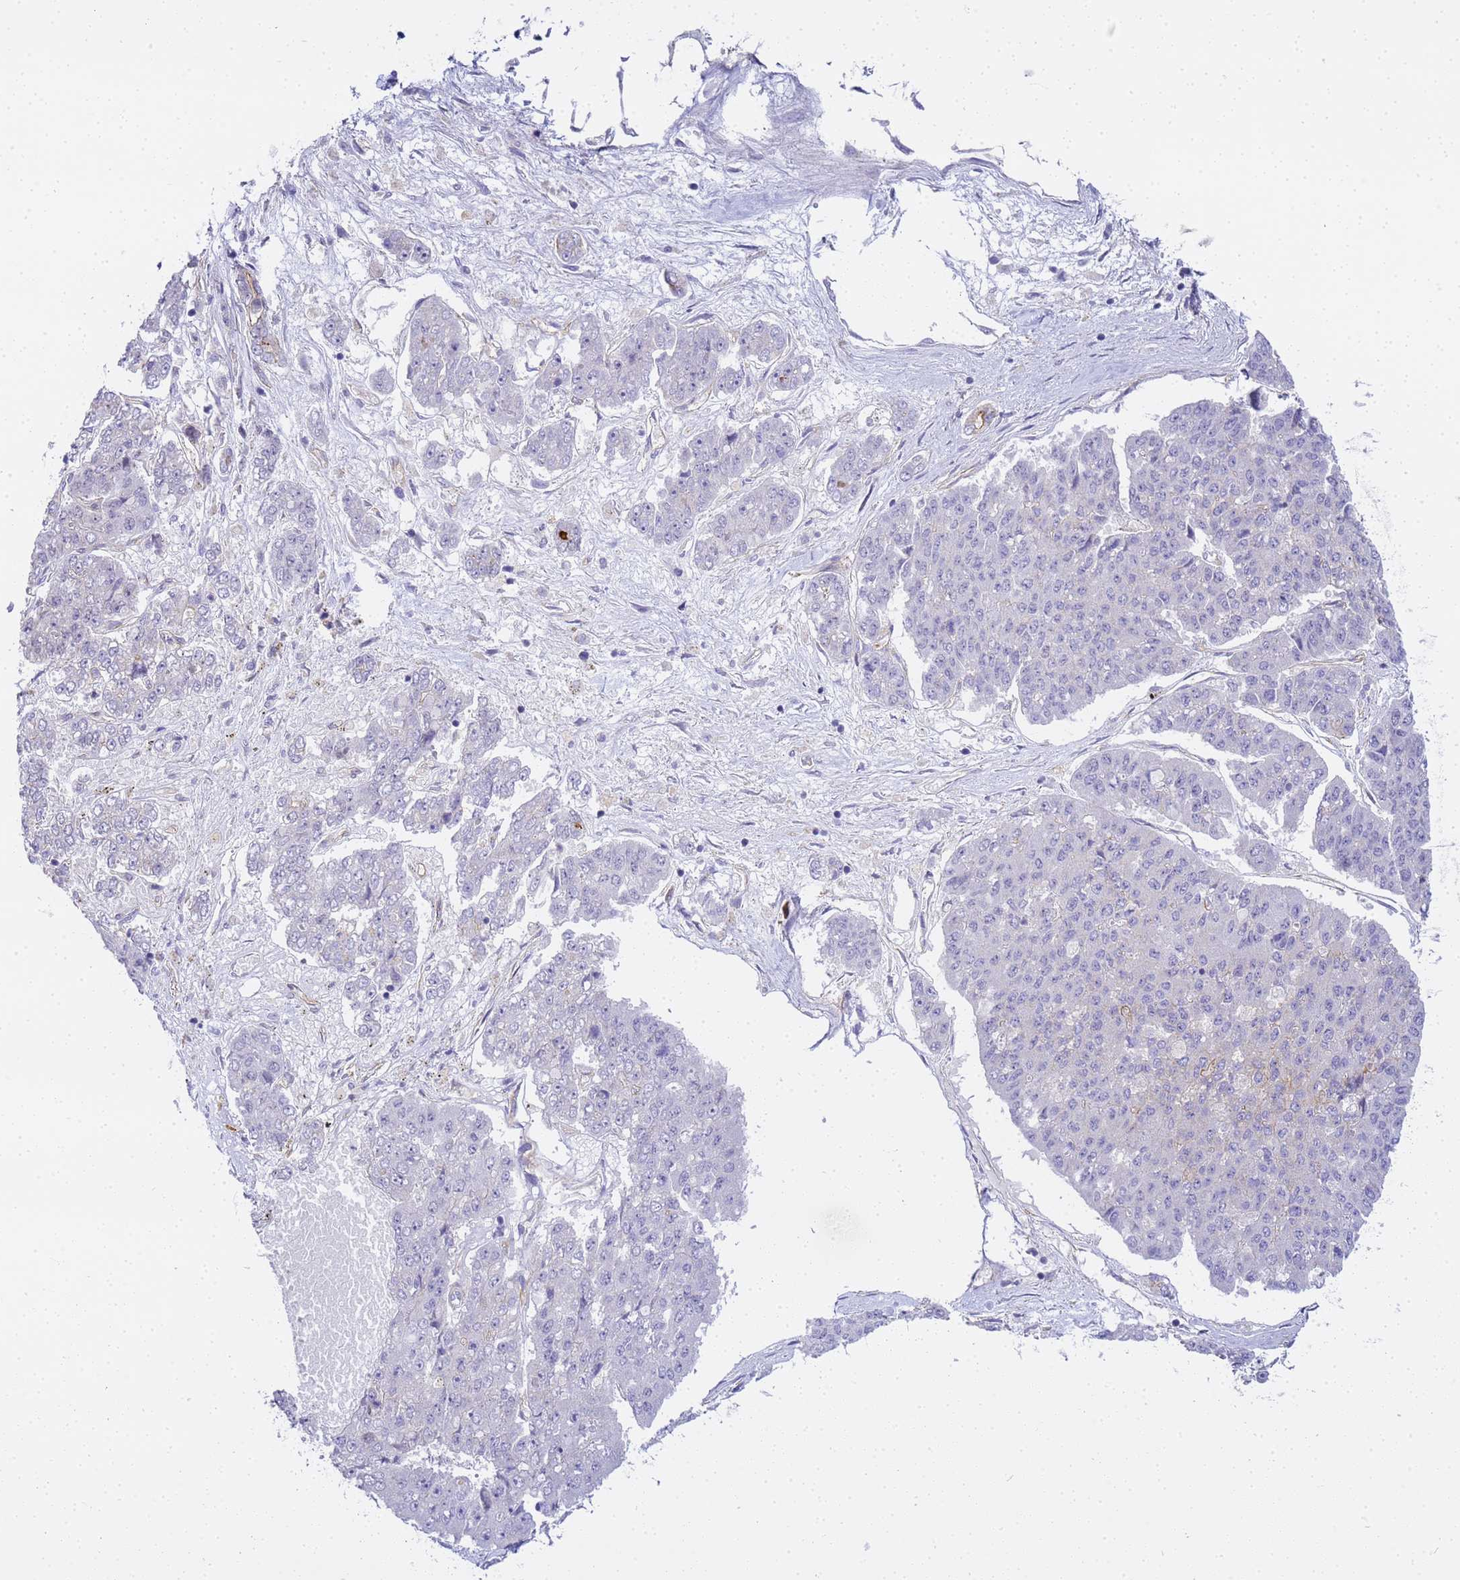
{"staining": {"intensity": "negative", "quantity": "none", "location": "none"}, "tissue": "pancreatic cancer", "cell_type": "Tumor cells", "image_type": "cancer", "snomed": [{"axis": "morphology", "description": "Adenocarcinoma, NOS"}, {"axis": "topography", "description": "Pancreas"}], "caption": "This is a image of immunohistochemistry staining of pancreatic adenocarcinoma, which shows no positivity in tumor cells. (DAB IHC, high magnification).", "gene": "GON4L", "patient": {"sex": "male", "age": 50}}